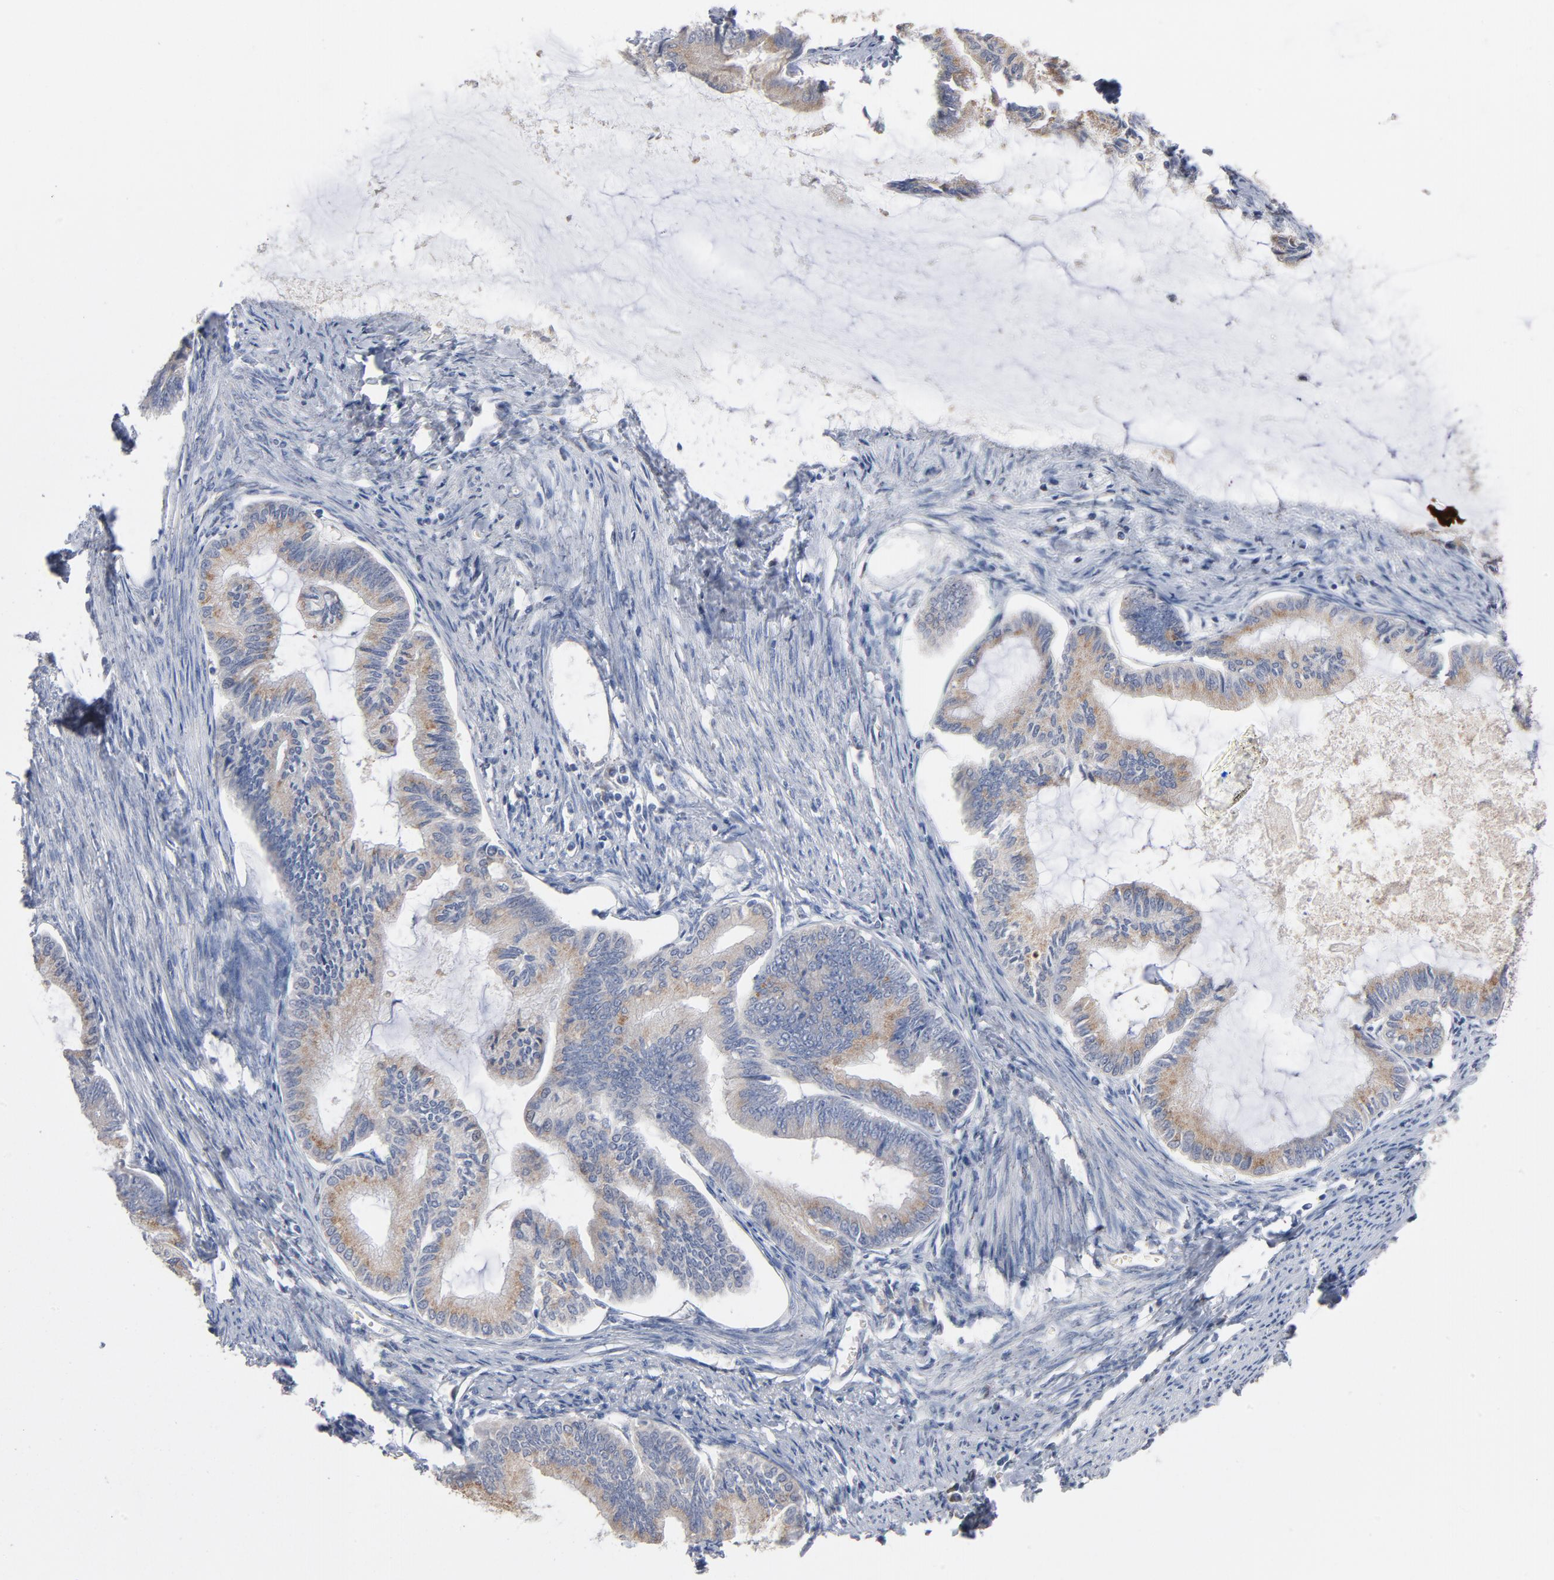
{"staining": {"intensity": "weak", "quantity": "25%-75%", "location": "cytoplasmic/membranous"}, "tissue": "endometrial cancer", "cell_type": "Tumor cells", "image_type": "cancer", "snomed": [{"axis": "morphology", "description": "Adenocarcinoma, NOS"}, {"axis": "topography", "description": "Endometrium"}], "caption": "This is an image of immunohistochemistry staining of adenocarcinoma (endometrial), which shows weak staining in the cytoplasmic/membranous of tumor cells.", "gene": "AK7", "patient": {"sex": "female", "age": 86}}